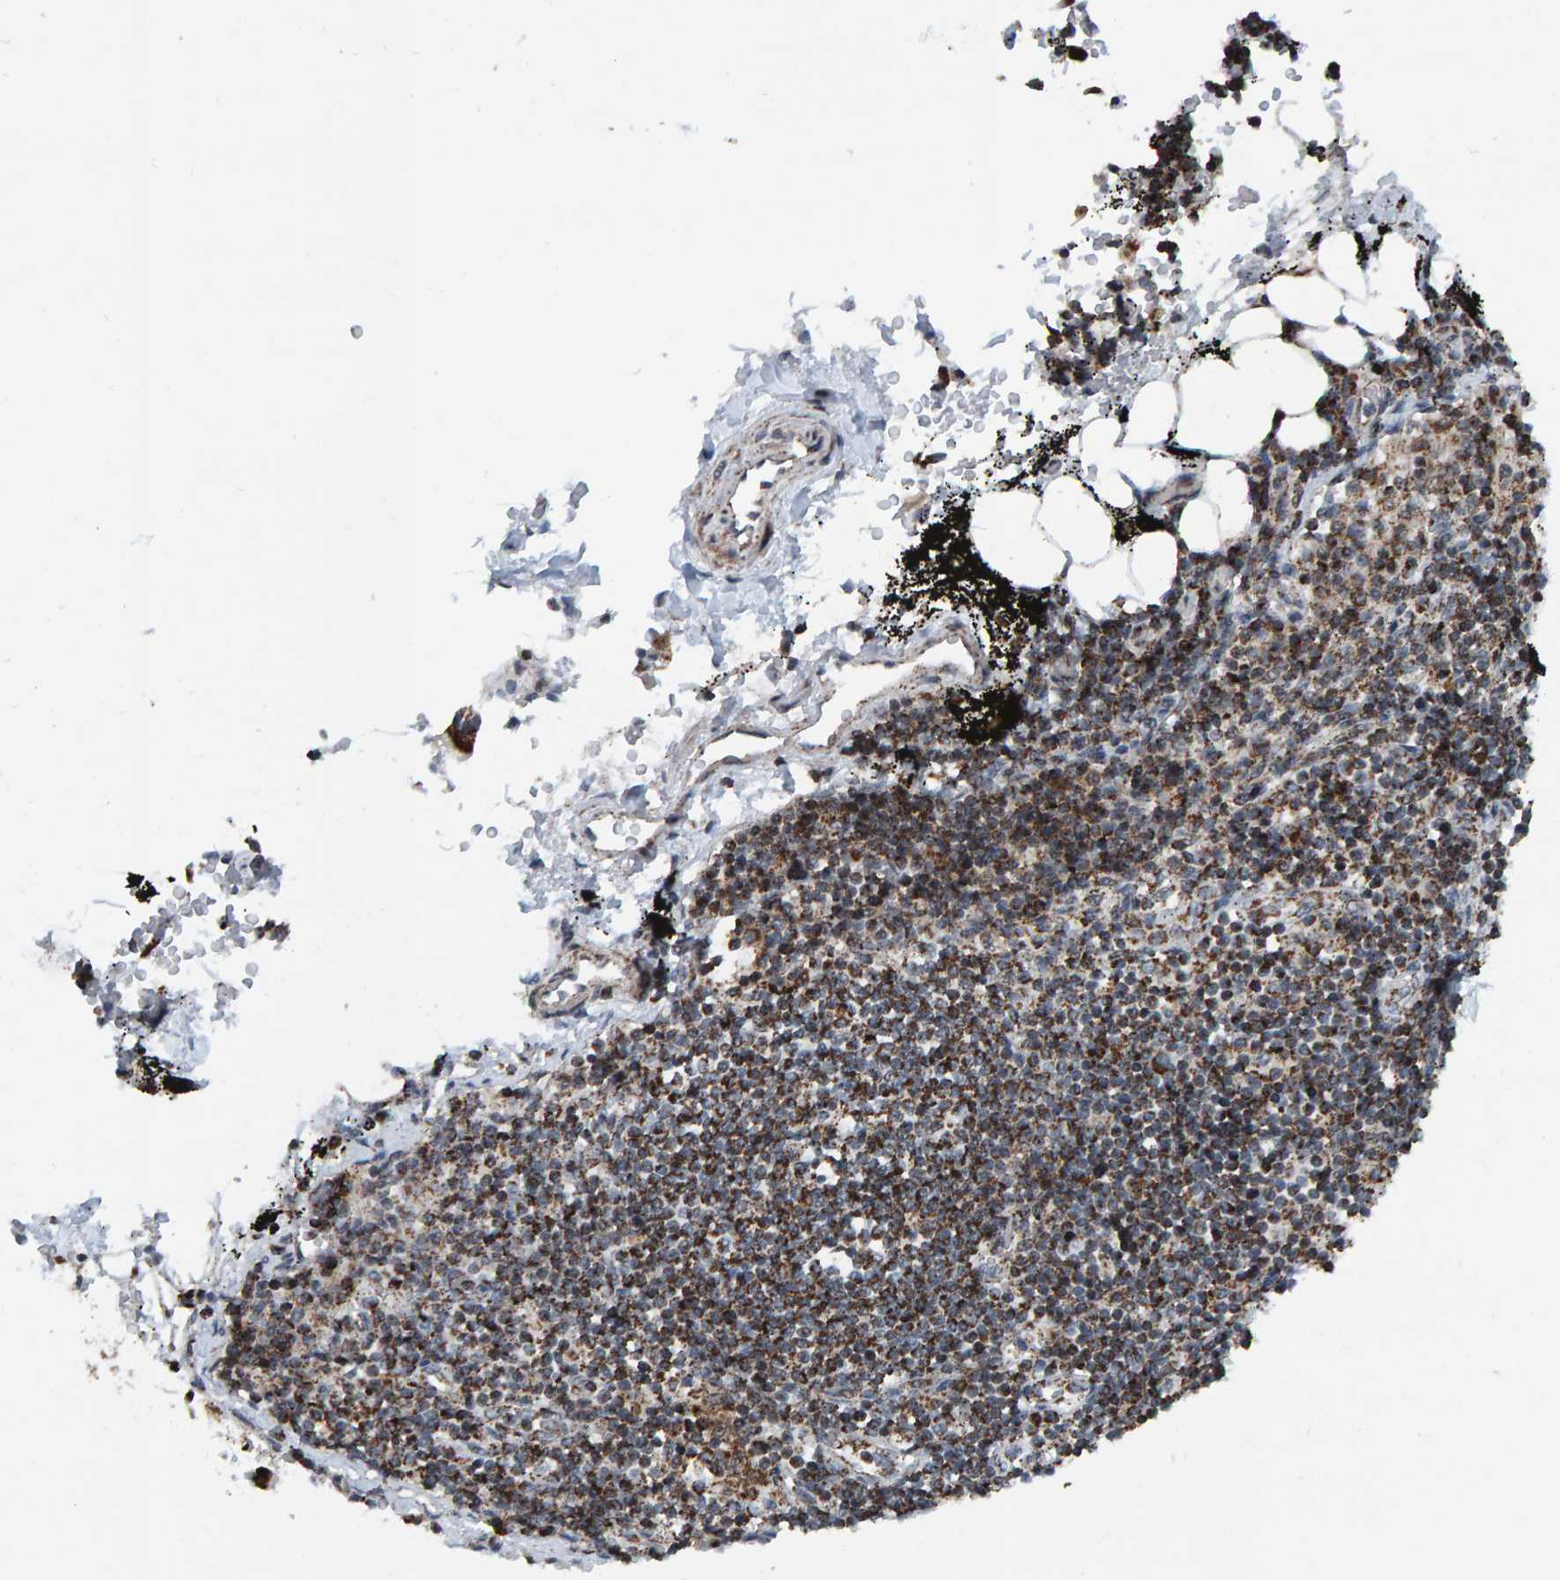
{"staining": {"intensity": "strong", "quantity": "25%-75%", "location": "cytoplasmic/membranous"}, "tissue": "adipose tissue", "cell_type": "Adipocytes", "image_type": "normal", "snomed": [{"axis": "morphology", "description": "Normal tissue, NOS"}, {"axis": "topography", "description": "Cartilage tissue"}, {"axis": "topography", "description": "Lung"}], "caption": "The photomicrograph displays immunohistochemical staining of unremarkable adipose tissue. There is strong cytoplasmic/membranous expression is present in about 25%-75% of adipocytes. Using DAB (3,3'-diaminobenzidine) (brown) and hematoxylin (blue) stains, captured at high magnification using brightfield microscopy.", "gene": "ZNF48", "patient": {"sex": "female", "age": 77}}